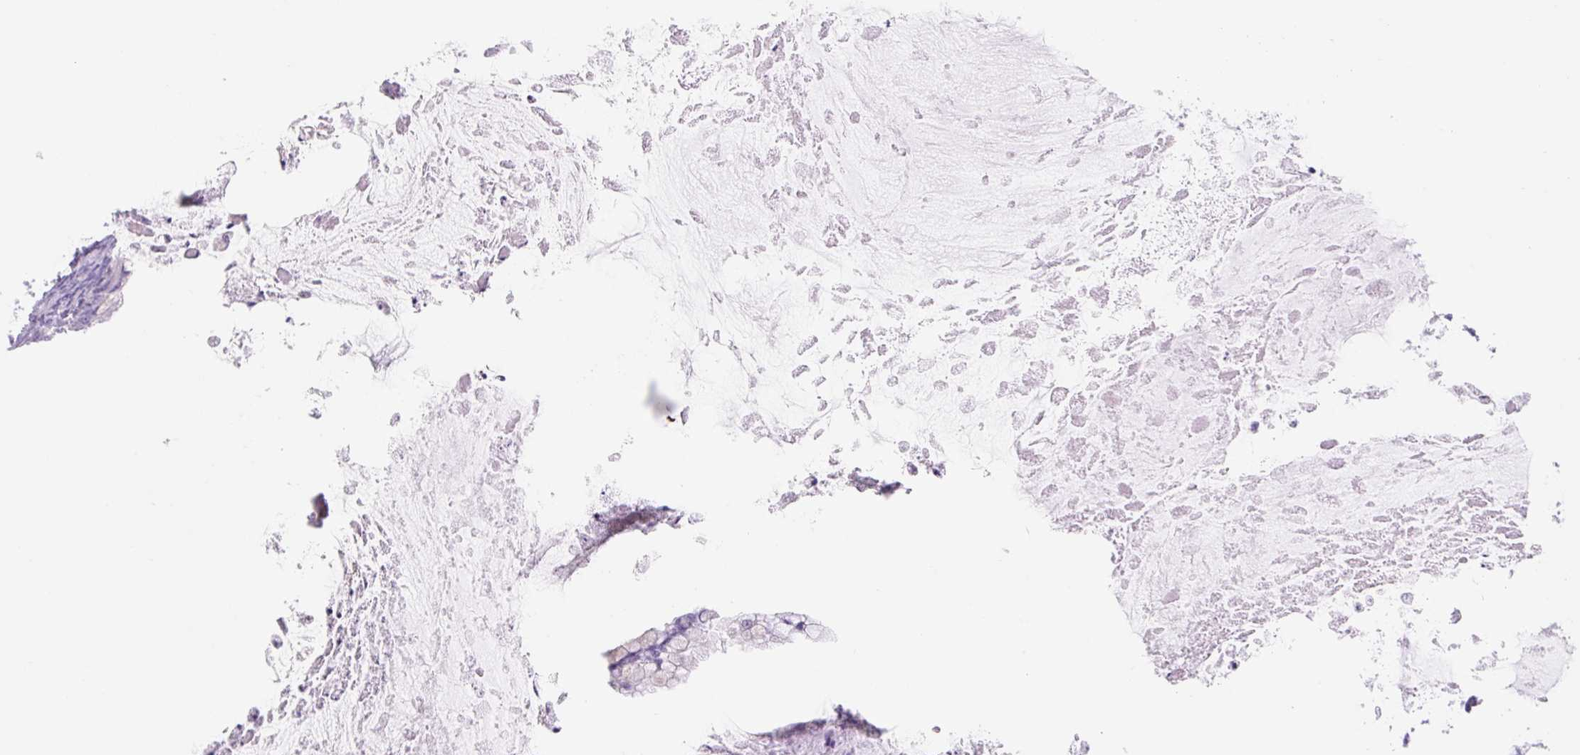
{"staining": {"intensity": "weak", "quantity": "<25%", "location": "cytoplasmic/membranous"}, "tissue": "ovarian cancer", "cell_type": "Tumor cells", "image_type": "cancer", "snomed": [{"axis": "morphology", "description": "Cystadenocarcinoma, mucinous, NOS"}, {"axis": "topography", "description": "Ovary"}], "caption": "Immunohistochemical staining of ovarian cancer (mucinous cystadenocarcinoma) exhibits no significant staining in tumor cells. (IHC, brightfield microscopy, high magnification).", "gene": "ZNF121", "patient": {"sex": "female", "age": 35}}